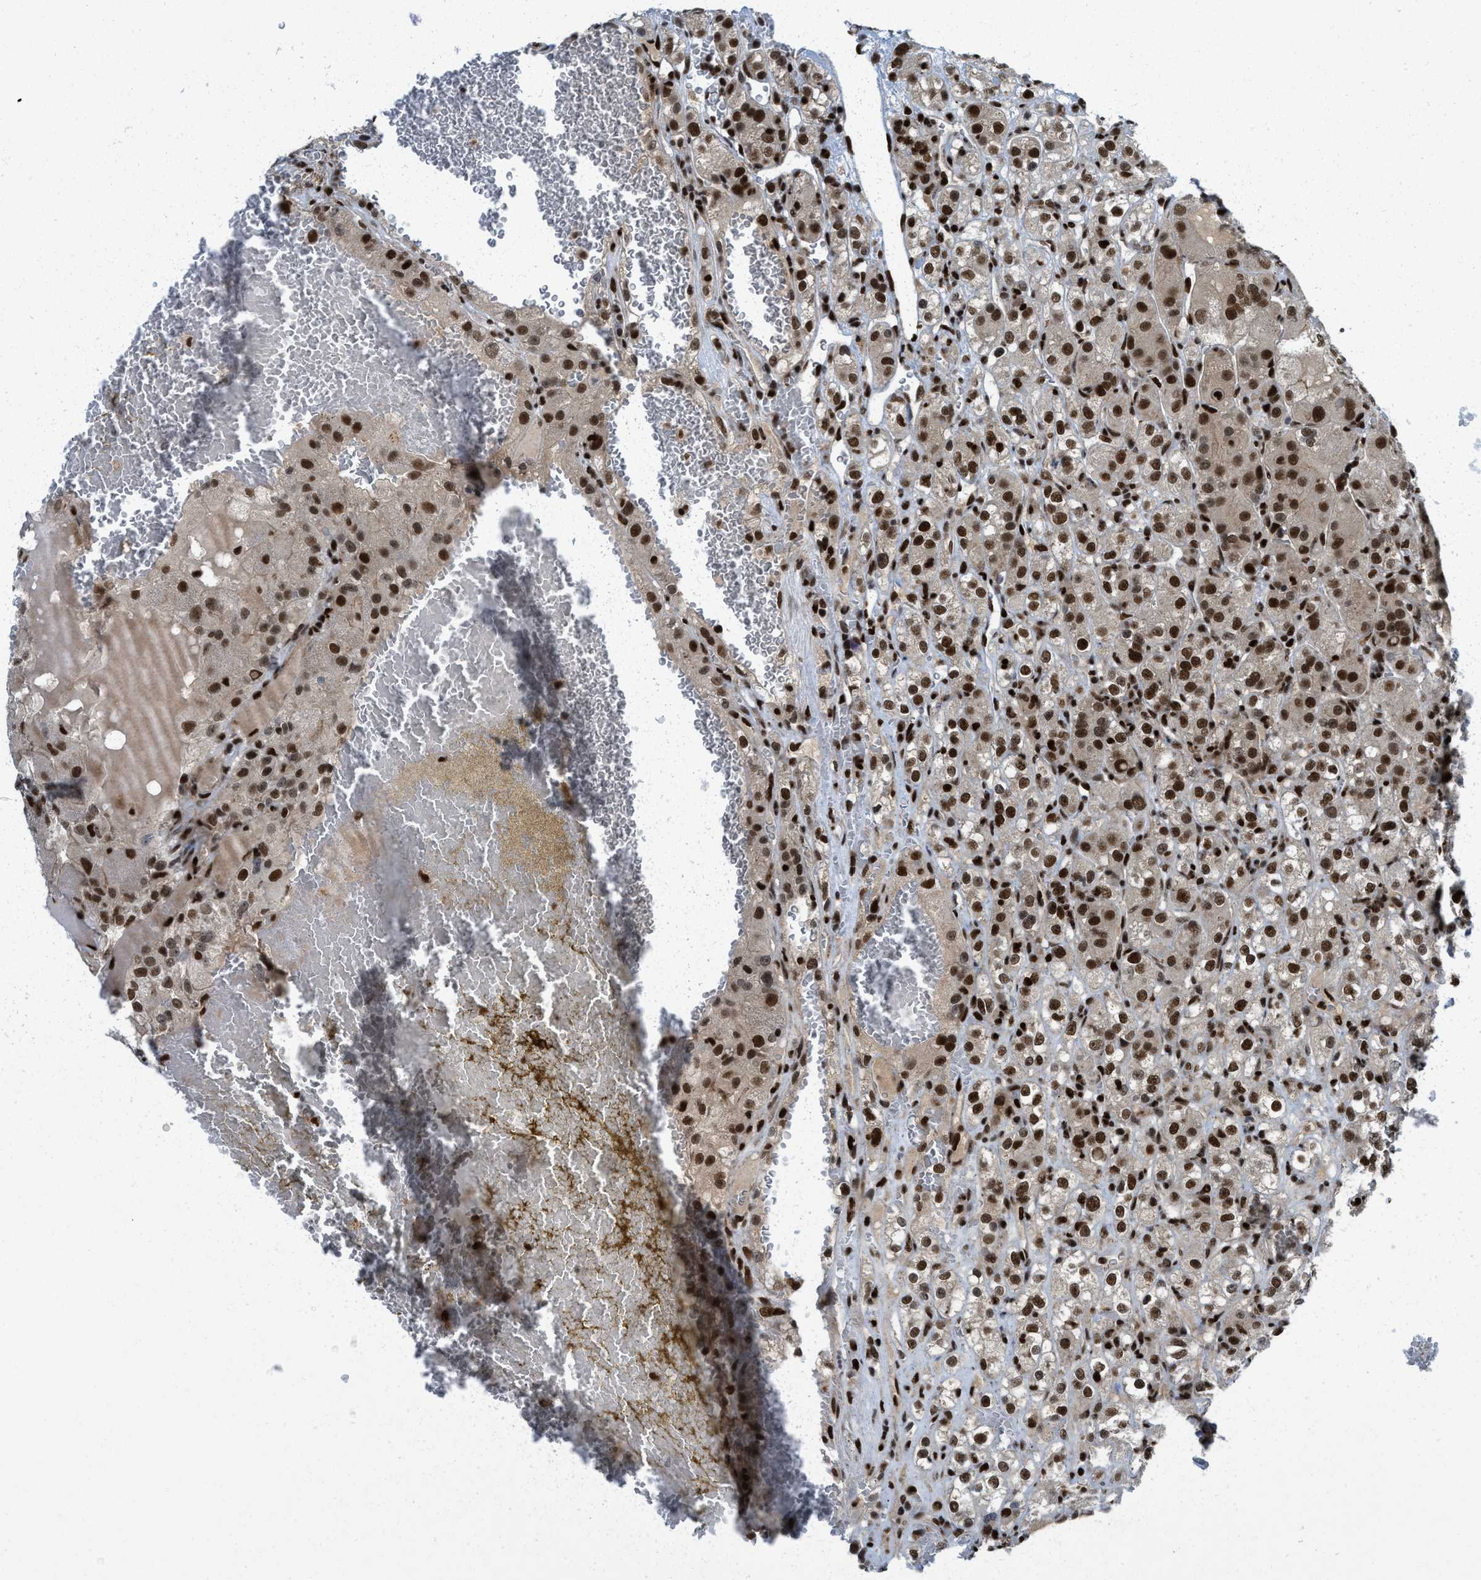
{"staining": {"intensity": "strong", "quantity": ">75%", "location": "nuclear"}, "tissue": "renal cancer", "cell_type": "Tumor cells", "image_type": "cancer", "snomed": [{"axis": "morphology", "description": "Normal tissue, NOS"}, {"axis": "morphology", "description": "Adenocarcinoma, NOS"}, {"axis": "topography", "description": "Kidney"}], "caption": "DAB (3,3'-diaminobenzidine) immunohistochemical staining of human adenocarcinoma (renal) demonstrates strong nuclear protein positivity in approximately >75% of tumor cells. The protein is stained brown, and the nuclei are stained in blue (DAB (3,3'-diaminobenzidine) IHC with brightfield microscopy, high magnification).", "gene": "RFX5", "patient": {"sex": "male", "age": 61}}